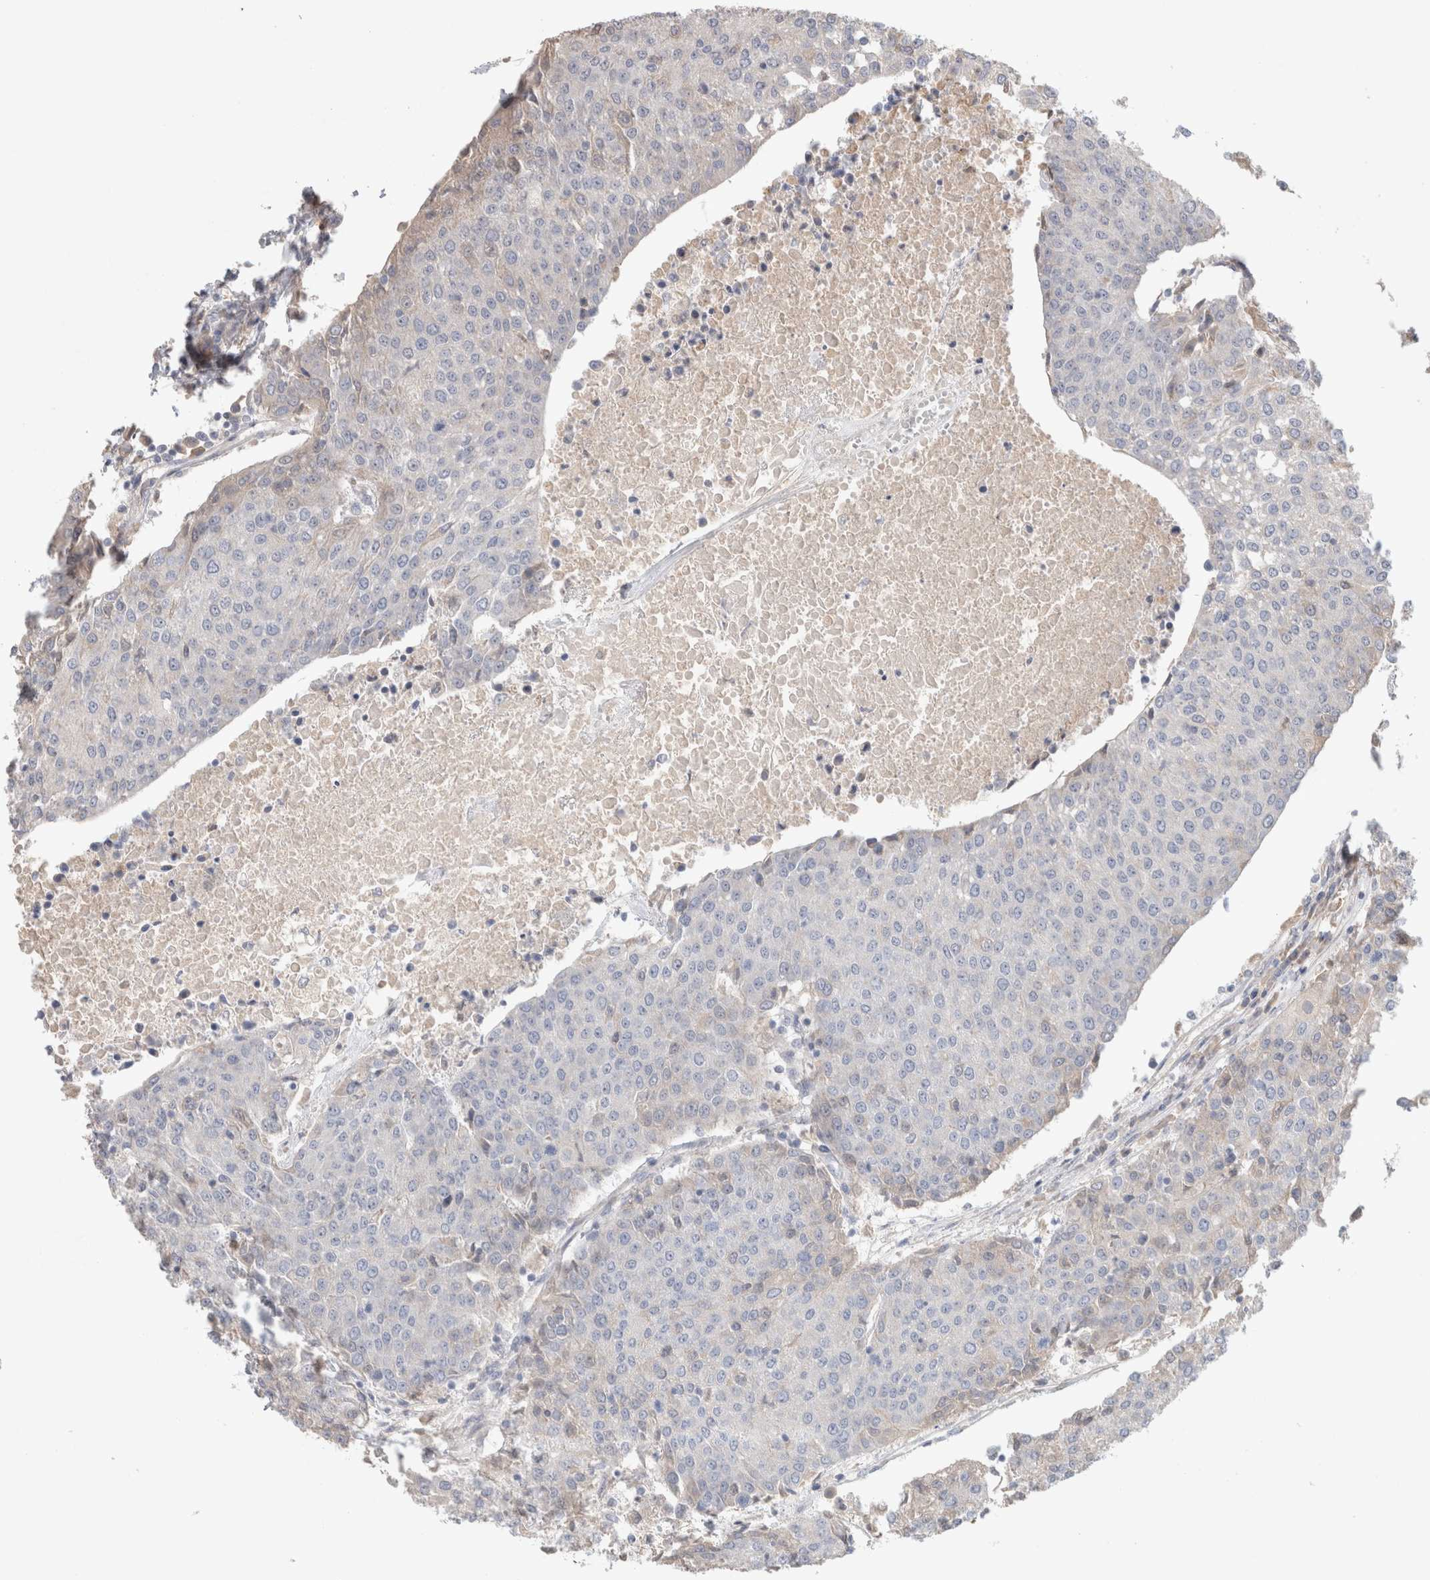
{"staining": {"intensity": "negative", "quantity": "none", "location": "none"}, "tissue": "urothelial cancer", "cell_type": "Tumor cells", "image_type": "cancer", "snomed": [{"axis": "morphology", "description": "Urothelial carcinoma, High grade"}, {"axis": "topography", "description": "Urinary bladder"}], "caption": "Tumor cells show no significant protein staining in urothelial cancer.", "gene": "SYDE2", "patient": {"sex": "female", "age": 85}}